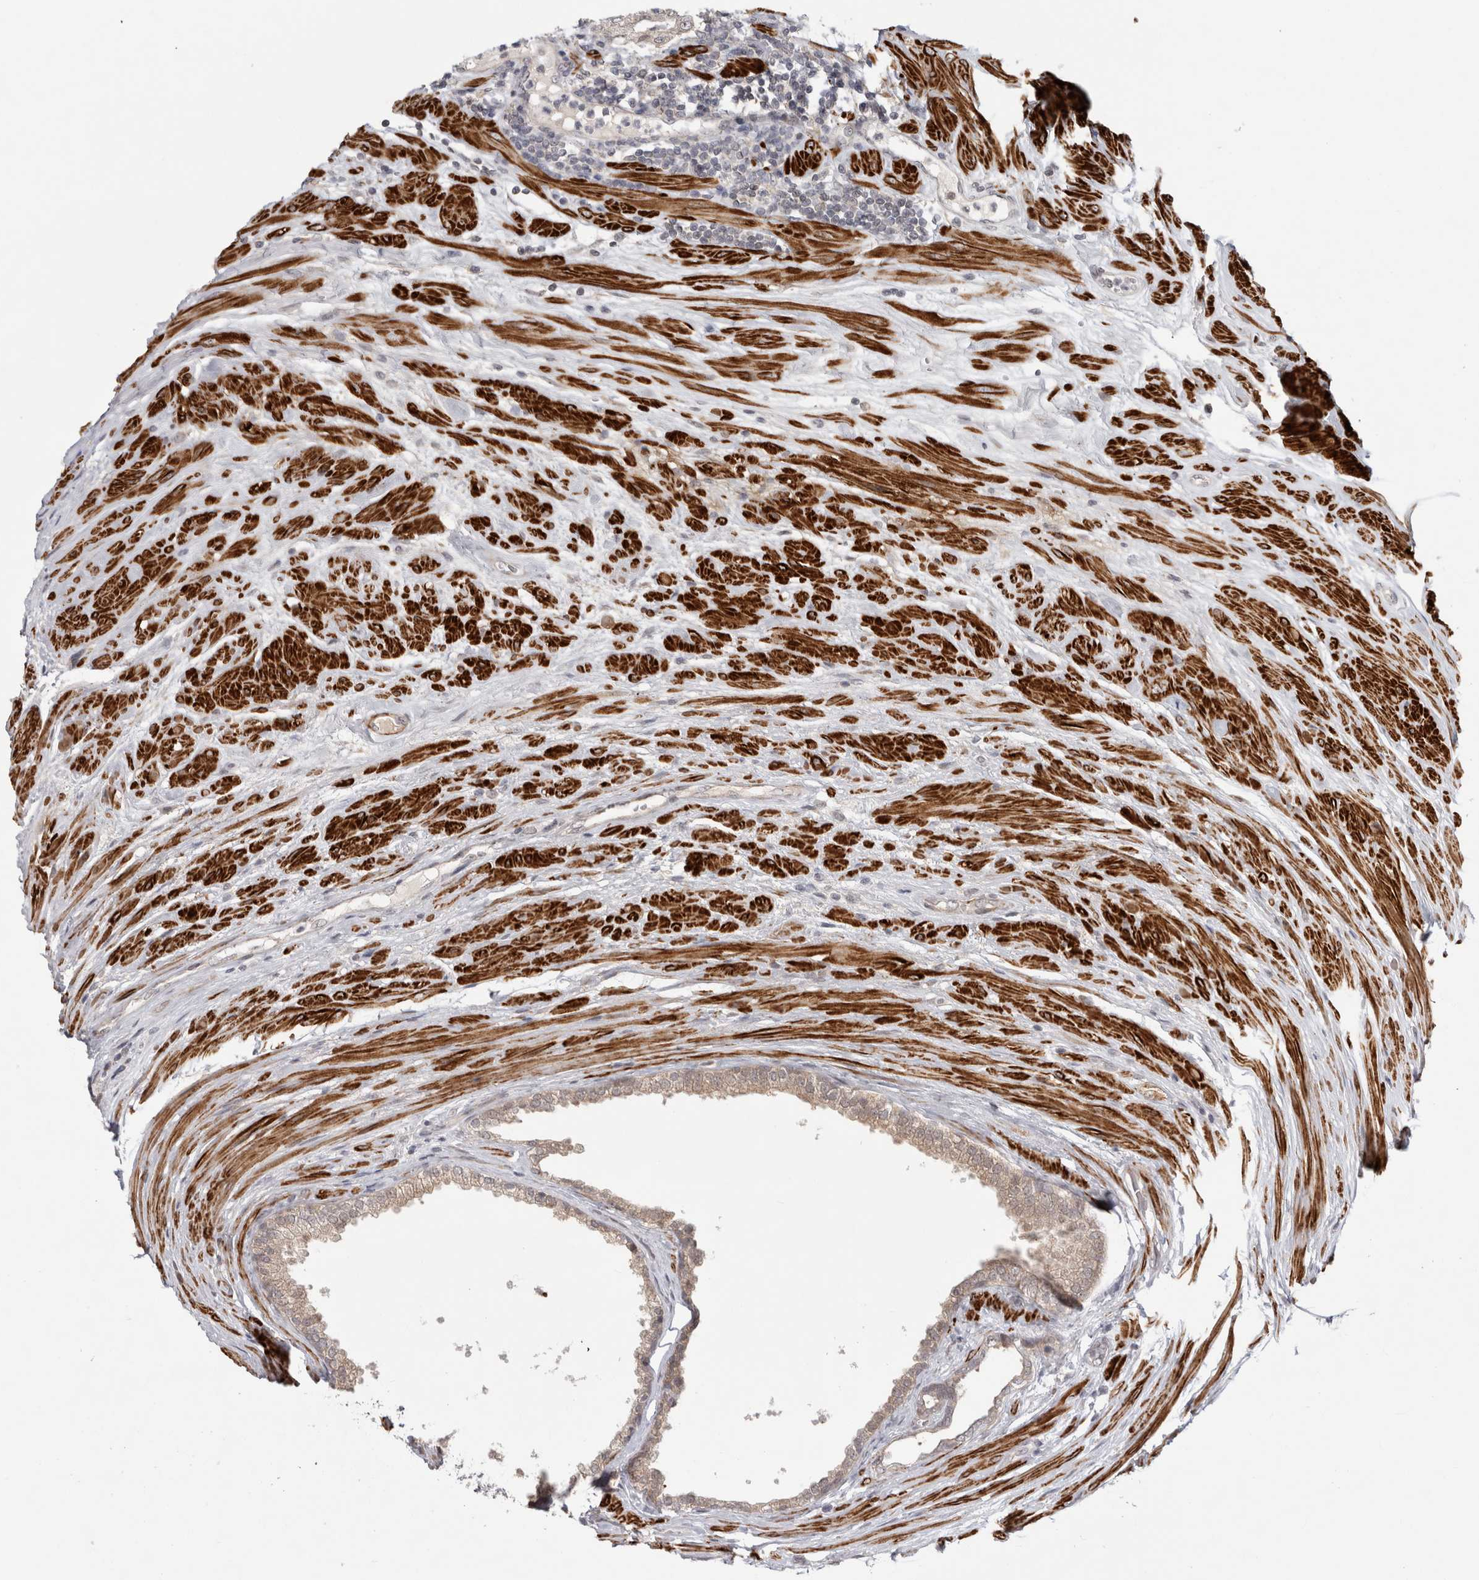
{"staining": {"intensity": "weak", "quantity": "25%-75%", "location": "cytoplasmic/membranous"}, "tissue": "prostate cancer", "cell_type": "Tumor cells", "image_type": "cancer", "snomed": [{"axis": "morphology", "description": "Adenocarcinoma, Low grade"}, {"axis": "topography", "description": "Prostate"}], "caption": "Prostate cancer (low-grade adenocarcinoma) stained with a brown dye reveals weak cytoplasmic/membranous positive positivity in about 25%-75% of tumor cells.", "gene": "ZNF318", "patient": {"sex": "male", "age": 62}}